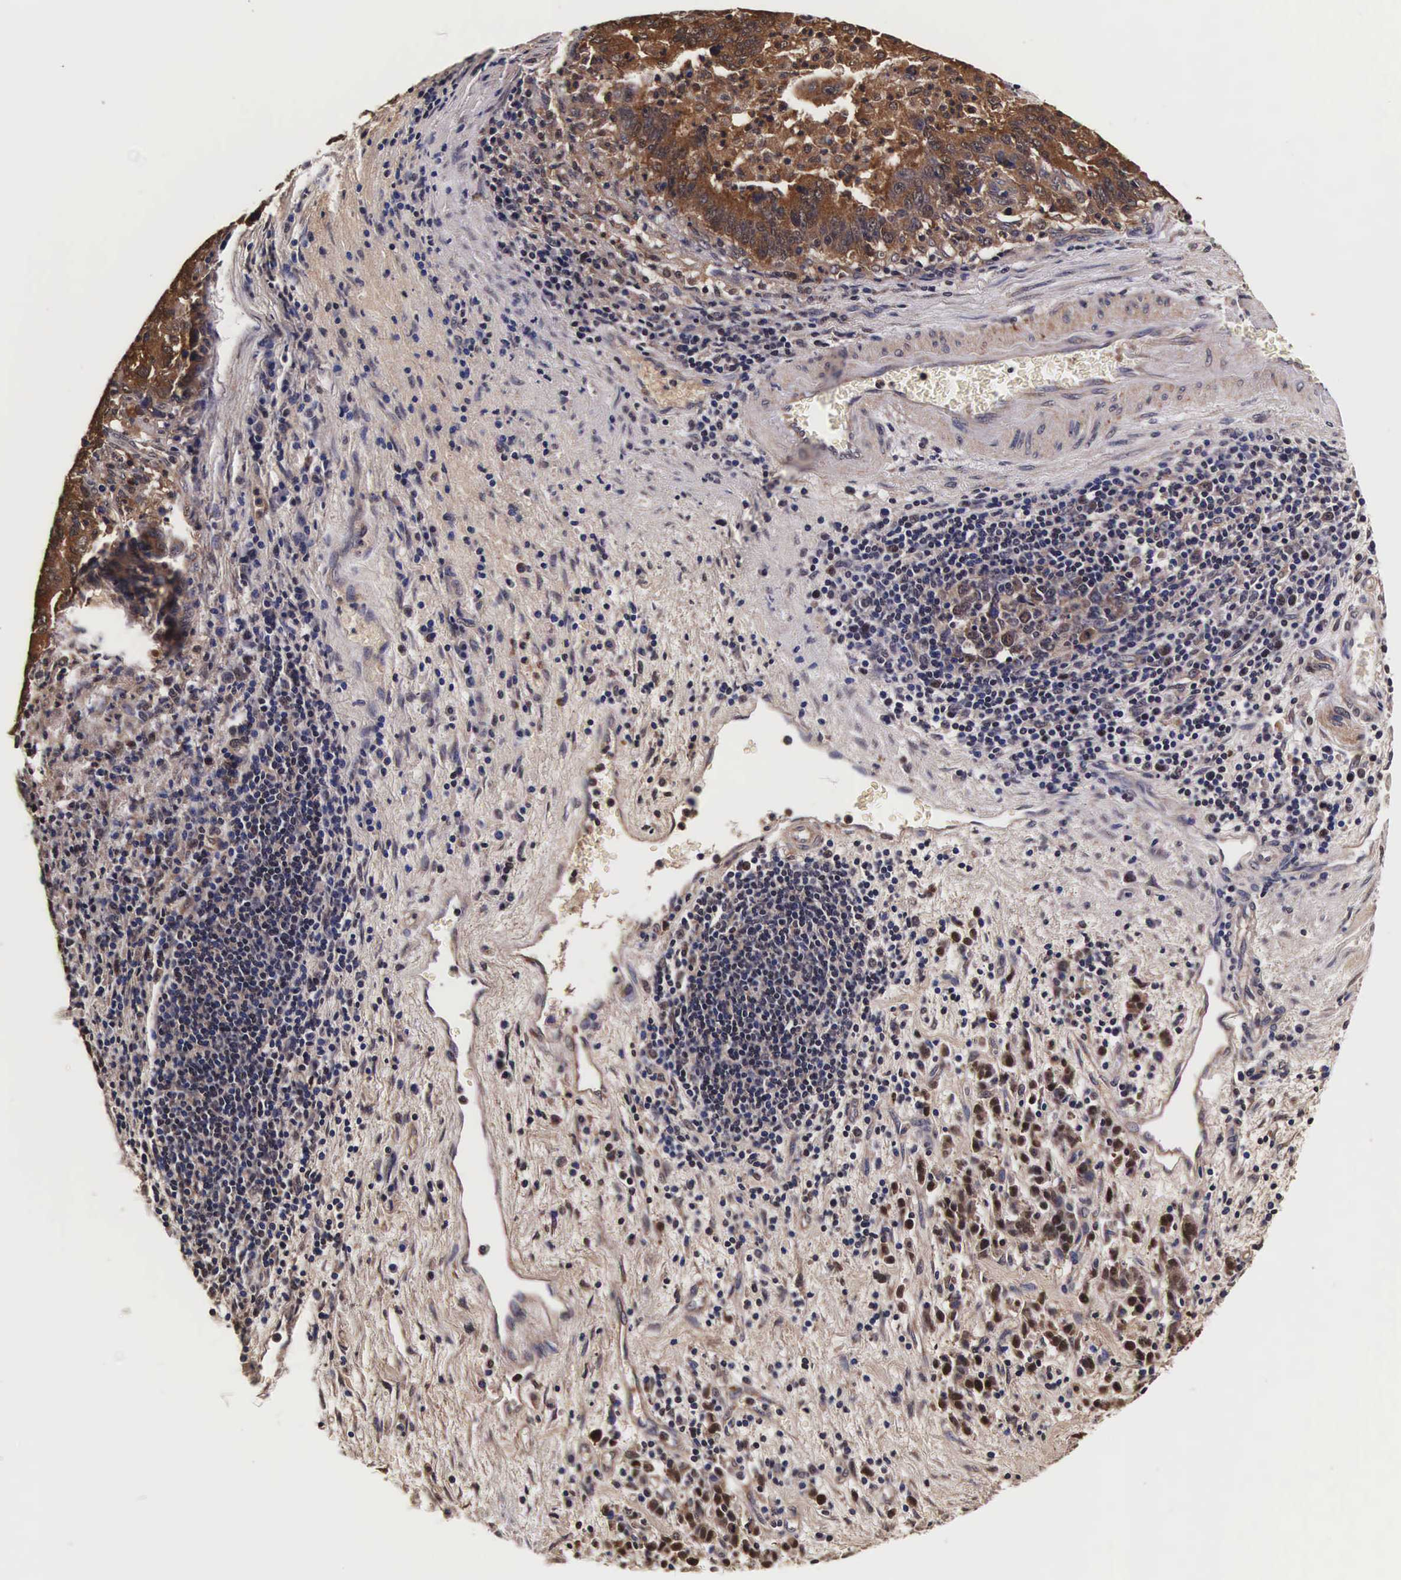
{"staining": {"intensity": "strong", "quantity": ">75%", "location": "cytoplasmic/membranous,nuclear"}, "tissue": "stomach cancer", "cell_type": "Tumor cells", "image_type": "cancer", "snomed": [{"axis": "morphology", "description": "Adenocarcinoma, NOS"}, {"axis": "topography", "description": "Stomach, upper"}], "caption": "Immunohistochemical staining of human adenocarcinoma (stomach) displays high levels of strong cytoplasmic/membranous and nuclear protein positivity in approximately >75% of tumor cells.", "gene": "TECPR2", "patient": {"sex": "female", "age": 50}}